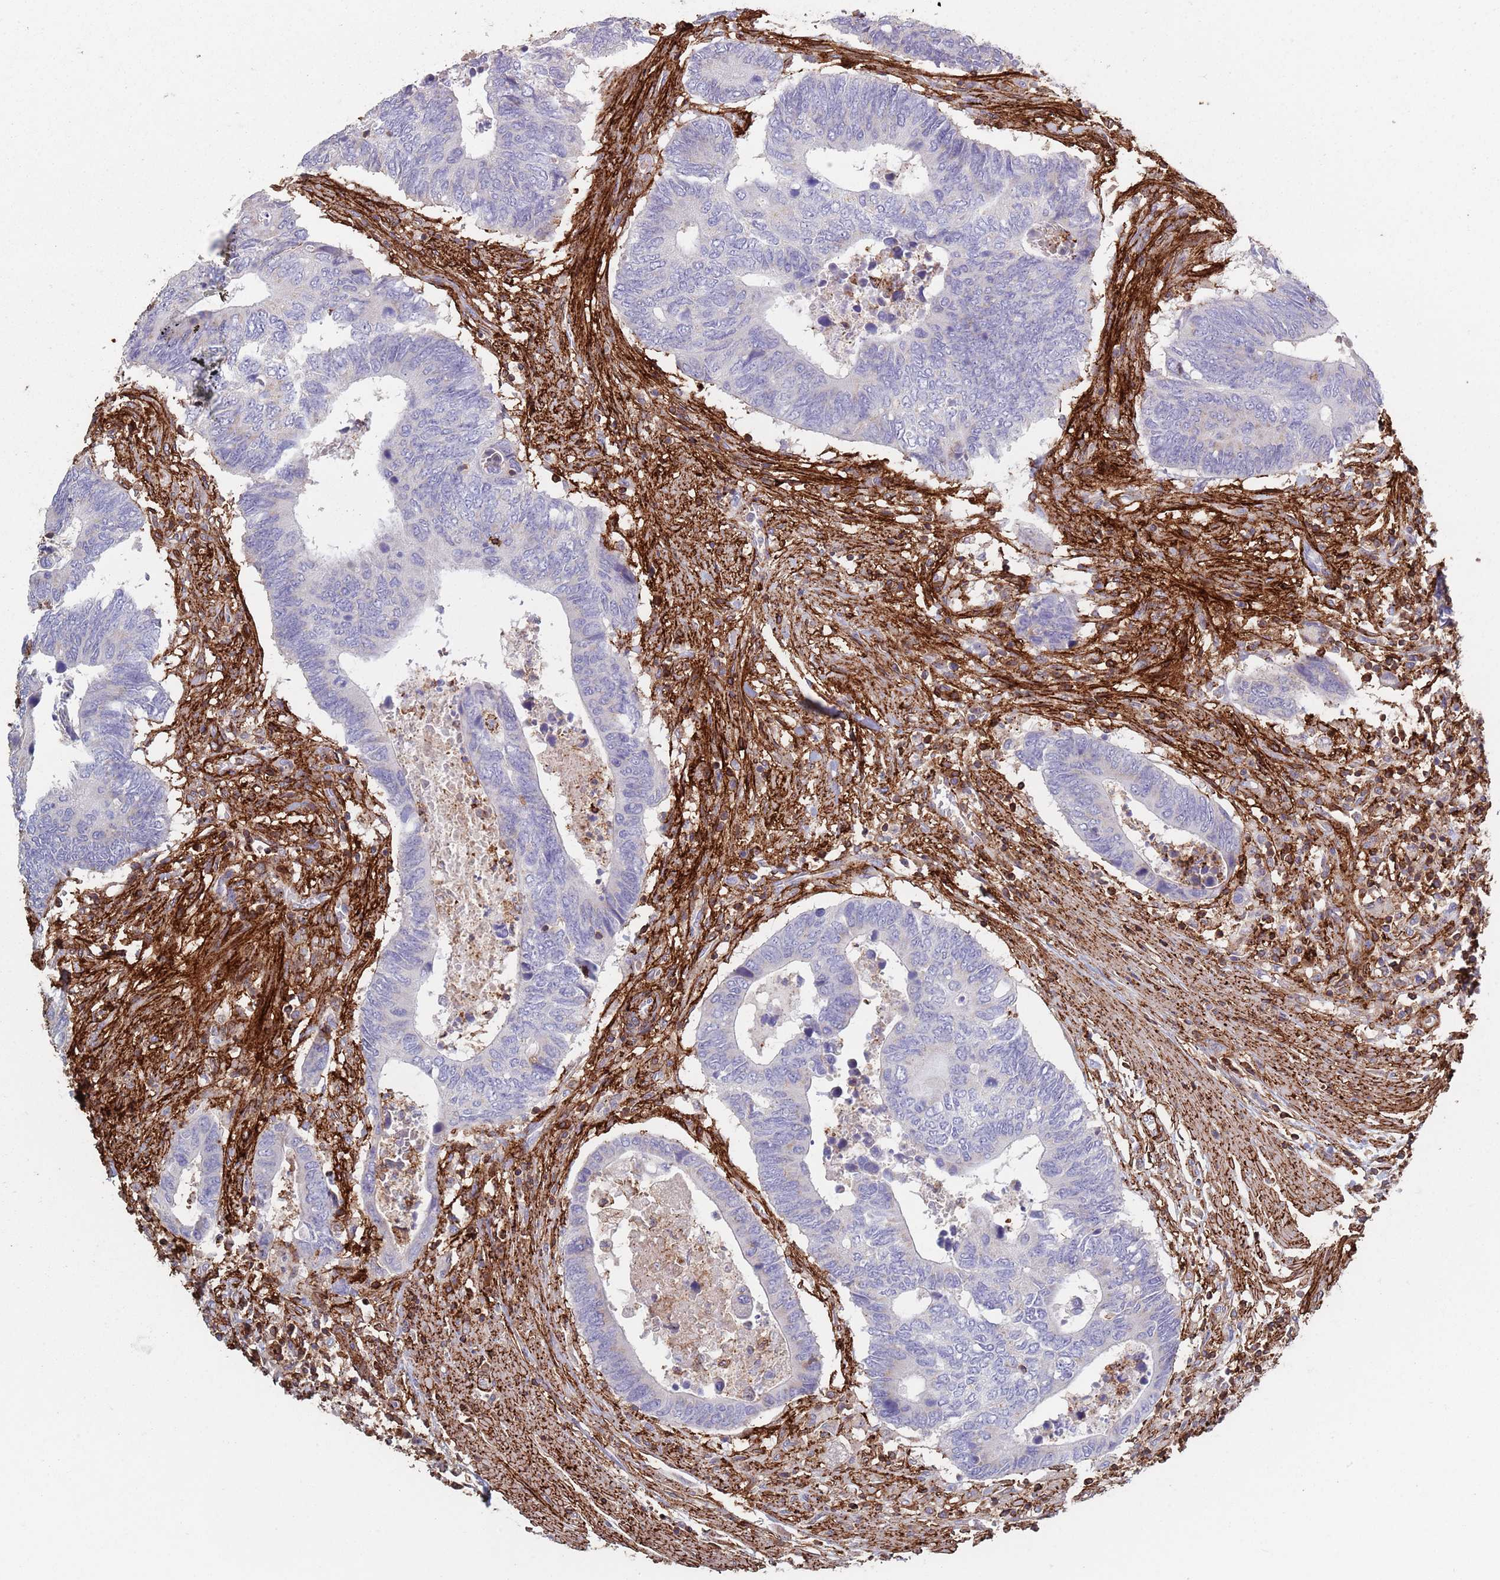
{"staining": {"intensity": "negative", "quantity": "none", "location": "none"}, "tissue": "colorectal cancer", "cell_type": "Tumor cells", "image_type": "cancer", "snomed": [{"axis": "morphology", "description": "Adenocarcinoma, NOS"}, {"axis": "topography", "description": "Colon"}], "caption": "Immunohistochemistry (IHC) of adenocarcinoma (colorectal) exhibits no expression in tumor cells.", "gene": "RNF144A", "patient": {"sex": "male", "age": 87}}